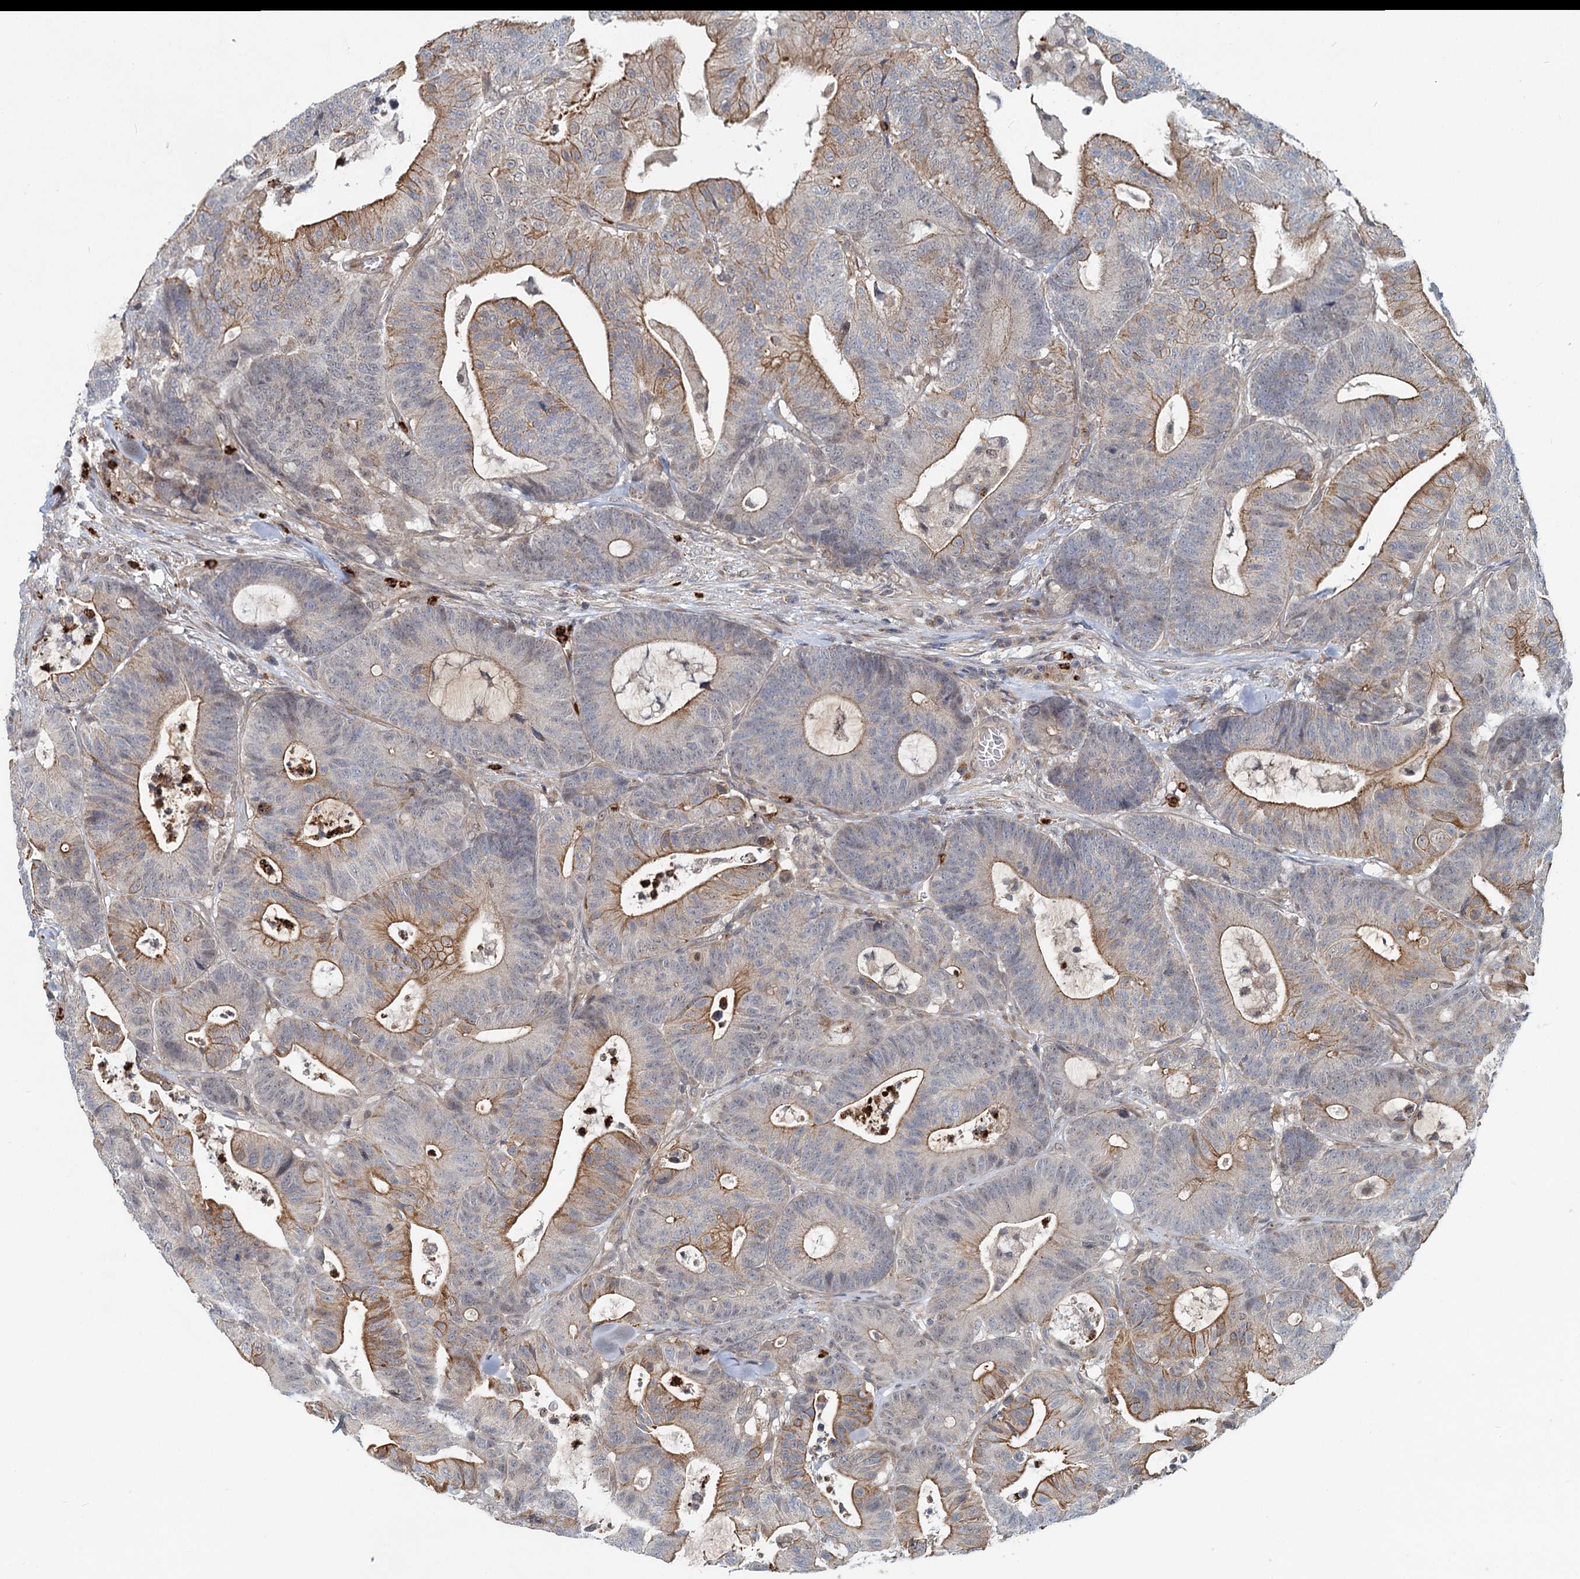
{"staining": {"intensity": "moderate", "quantity": "25%-75%", "location": "cytoplasmic/membranous"}, "tissue": "colorectal cancer", "cell_type": "Tumor cells", "image_type": "cancer", "snomed": [{"axis": "morphology", "description": "Adenocarcinoma, NOS"}, {"axis": "topography", "description": "Colon"}], "caption": "IHC of colorectal cancer displays medium levels of moderate cytoplasmic/membranous expression in about 25%-75% of tumor cells.", "gene": "ADCY2", "patient": {"sex": "female", "age": 84}}